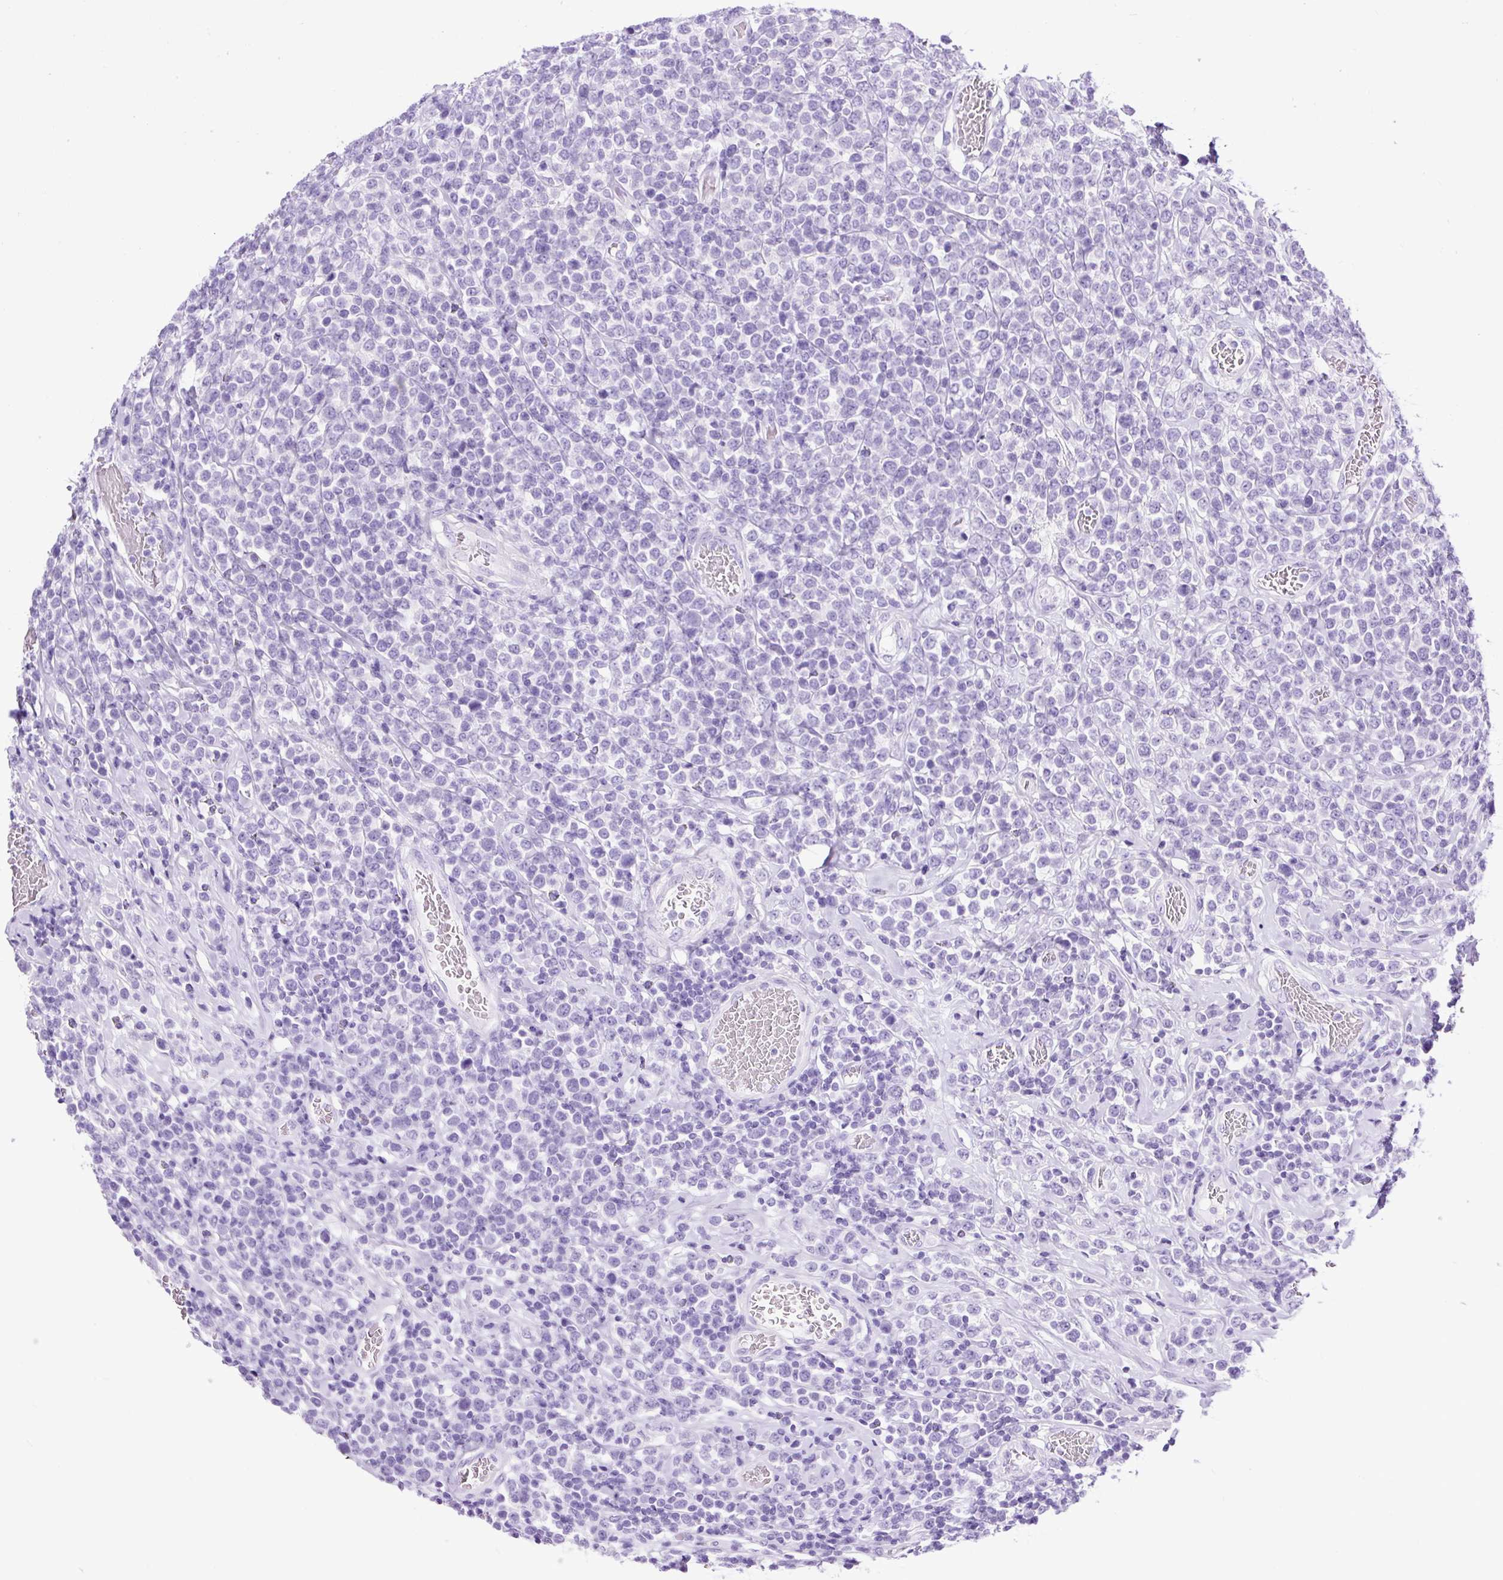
{"staining": {"intensity": "negative", "quantity": "none", "location": "none"}, "tissue": "lymphoma", "cell_type": "Tumor cells", "image_type": "cancer", "snomed": [{"axis": "morphology", "description": "Malignant lymphoma, non-Hodgkin's type, High grade"}, {"axis": "topography", "description": "Soft tissue"}], "caption": "This photomicrograph is of high-grade malignant lymphoma, non-Hodgkin's type stained with IHC to label a protein in brown with the nuclei are counter-stained blue. There is no positivity in tumor cells.", "gene": "PDIA2", "patient": {"sex": "female", "age": 56}}